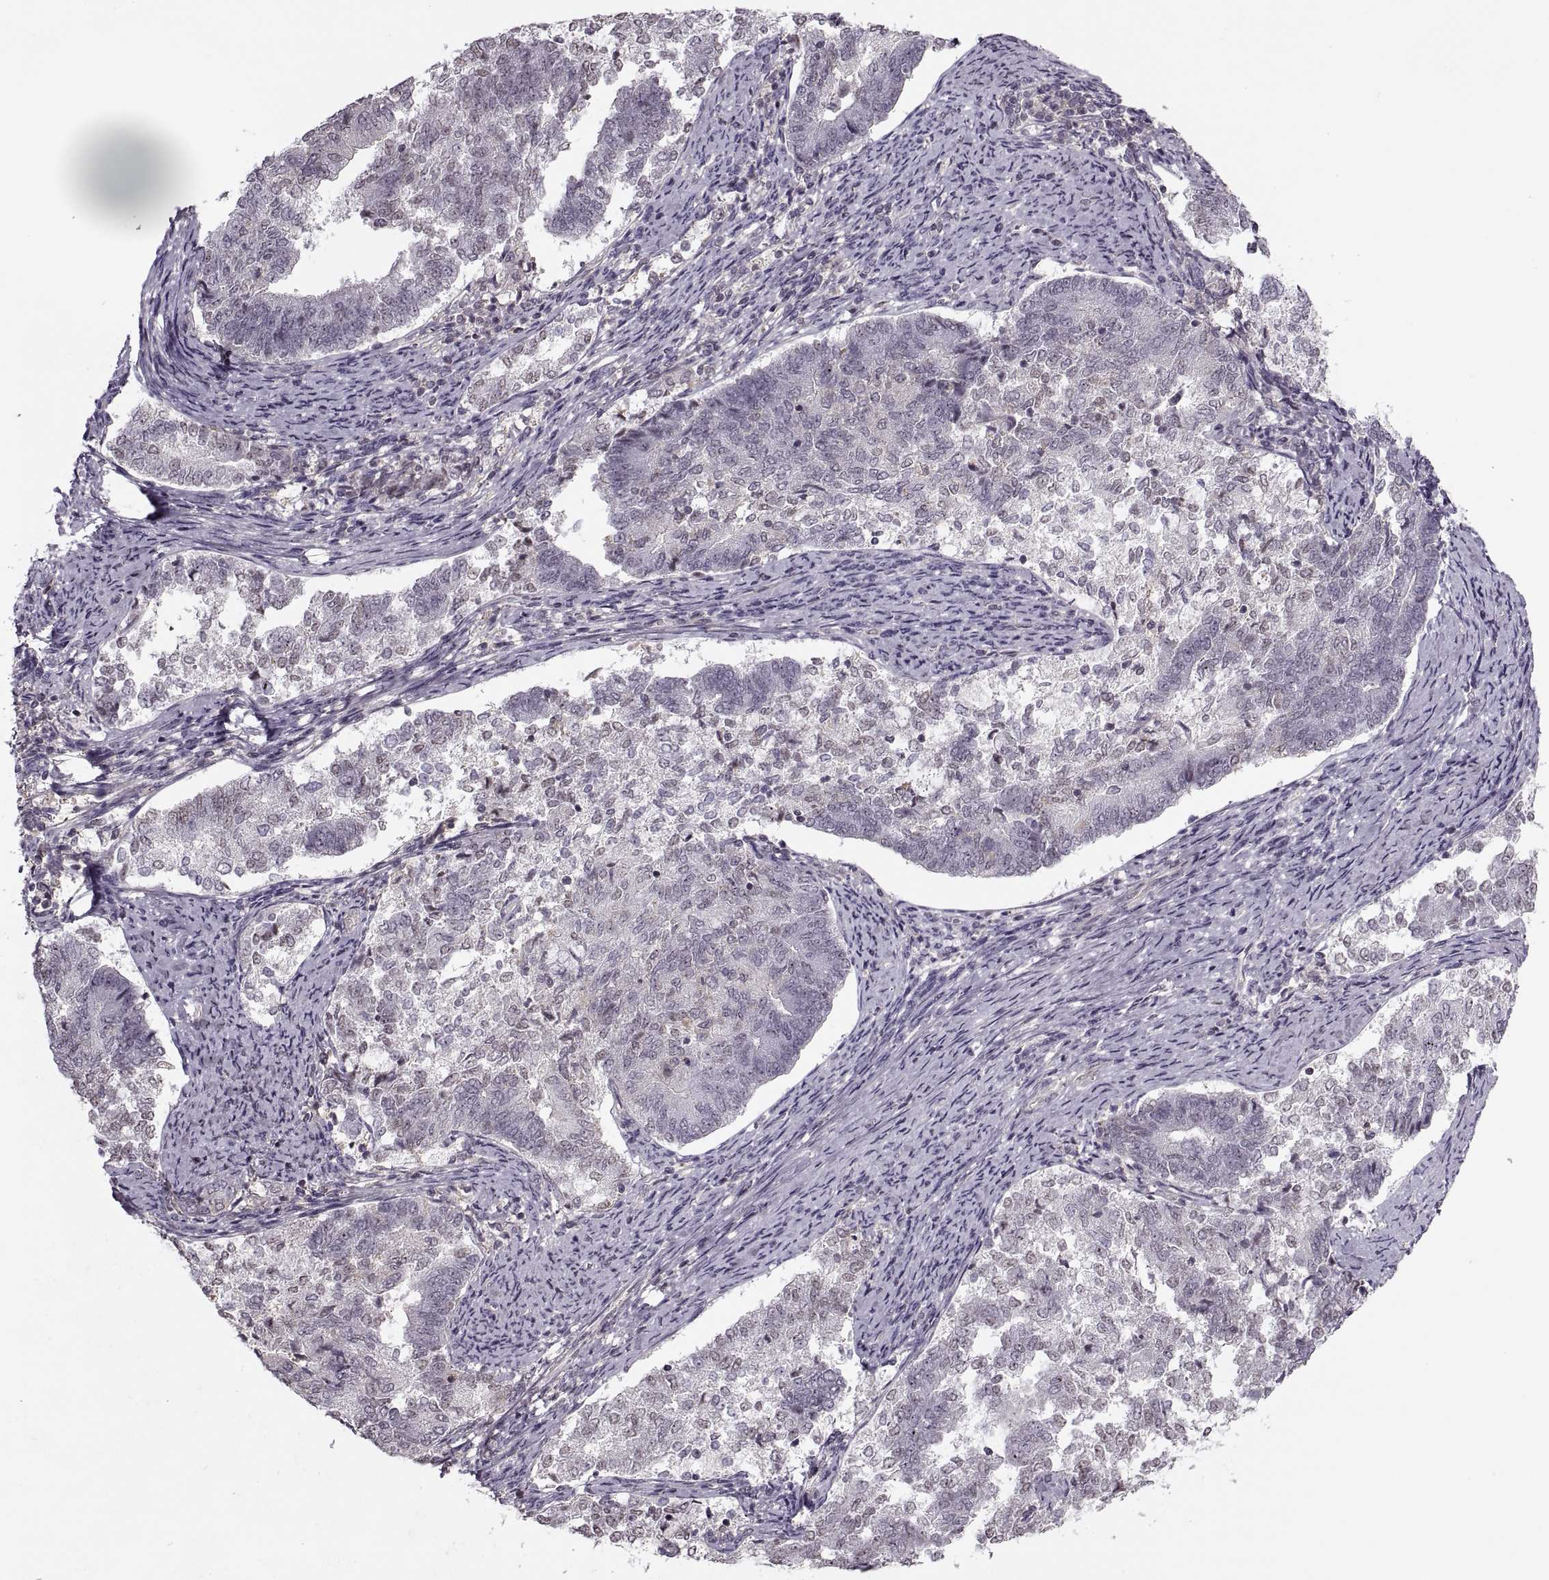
{"staining": {"intensity": "negative", "quantity": "none", "location": "none"}, "tissue": "endometrial cancer", "cell_type": "Tumor cells", "image_type": "cancer", "snomed": [{"axis": "morphology", "description": "Adenocarcinoma, NOS"}, {"axis": "topography", "description": "Endometrium"}], "caption": "Immunohistochemical staining of endometrial cancer exhibits no significant expression in tumor cells.", "gene": "LUZP2", "patient": {"sex": "female", "age": 65}}